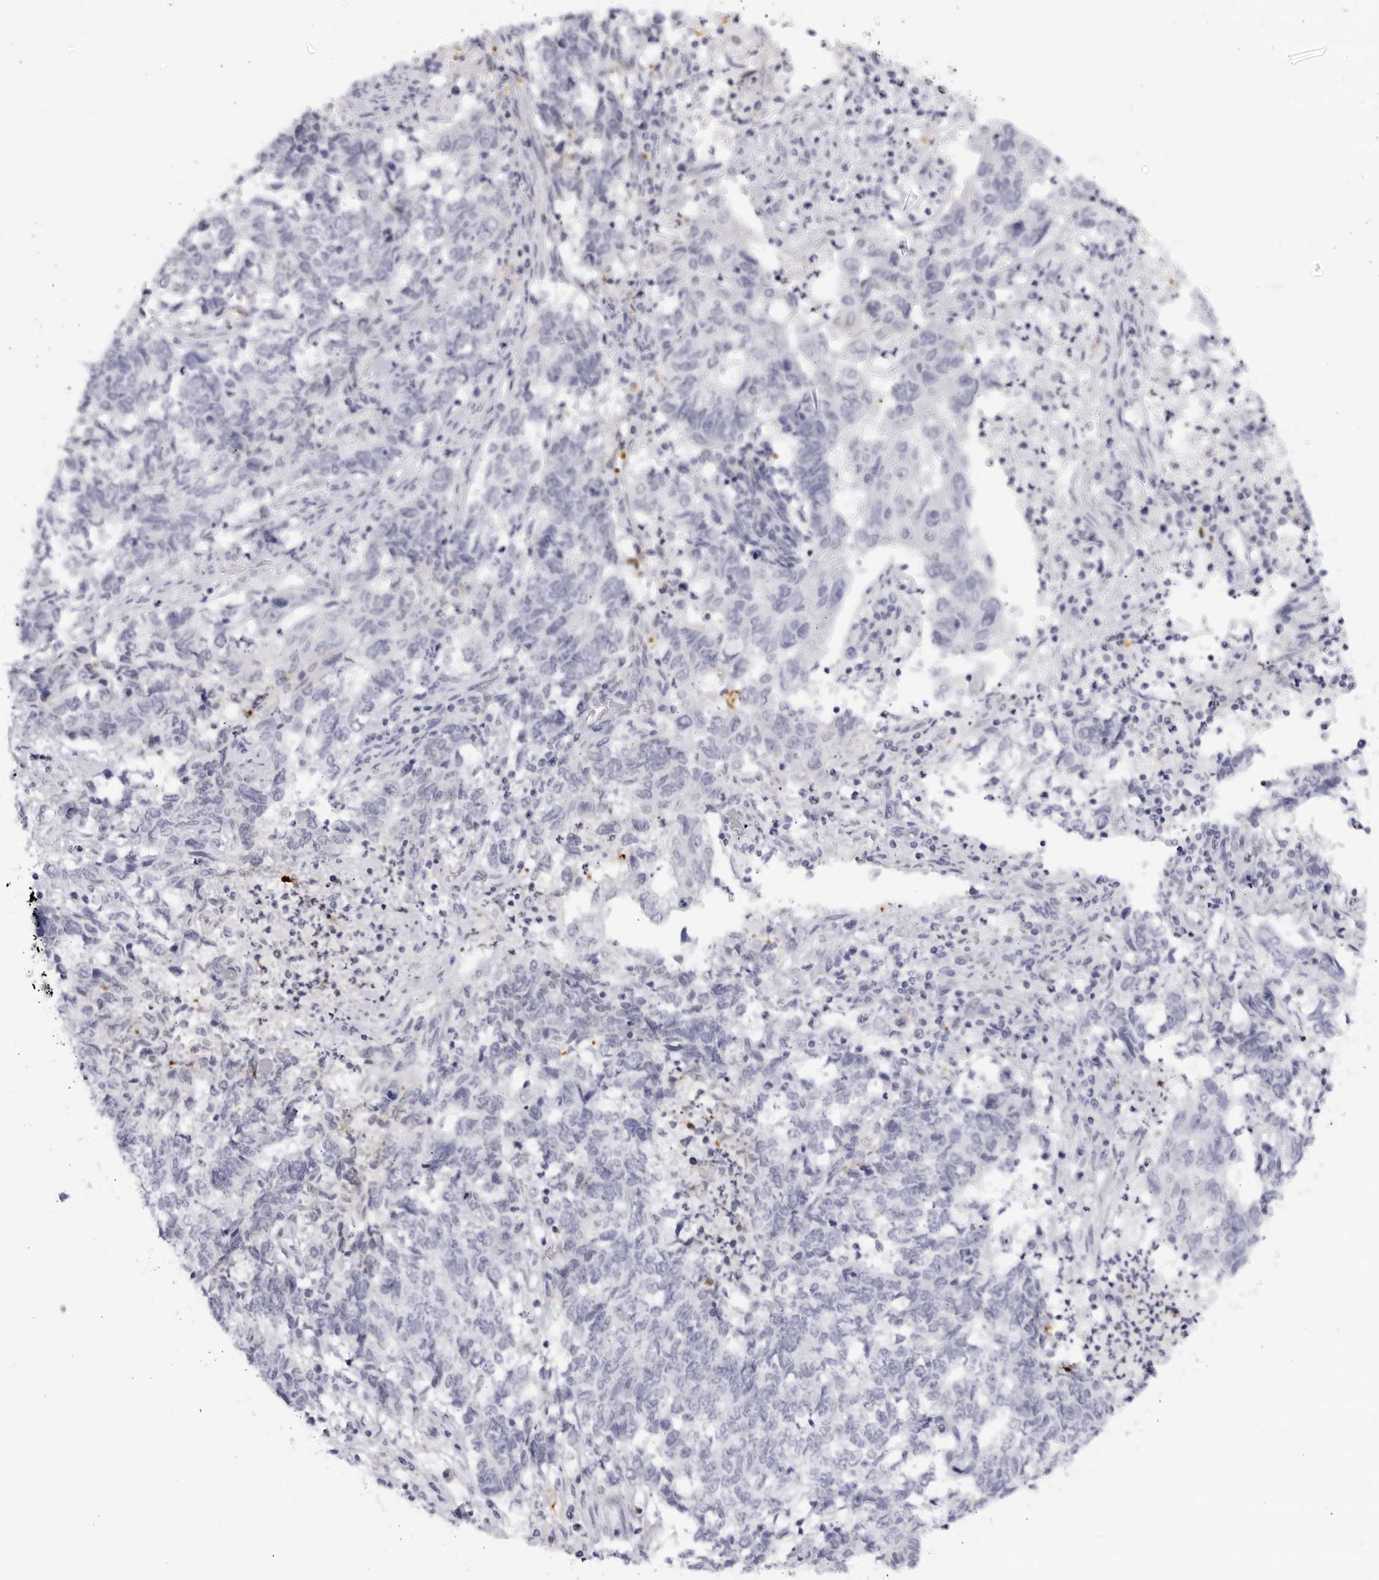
{"staining": {"intensity": "negative", "quantity": "none", "location": "none"}, "tissue": "endometrial cancer", "cell_type": "Tumor cells", "image_type": "cancer", "snomed": [{"axis": "morphology", "description": "Adenocarcinoma, NOS"}, {"axis": "topography", "description": "Endometrium"}], "caption": "An IHC image of endometrial adenocarcinoma is shown. There is no staining in tumor cells of endometrial adenocarcinoma.", "gene": "CNBD1", "patient": {"sex": "female", "age": 80}}